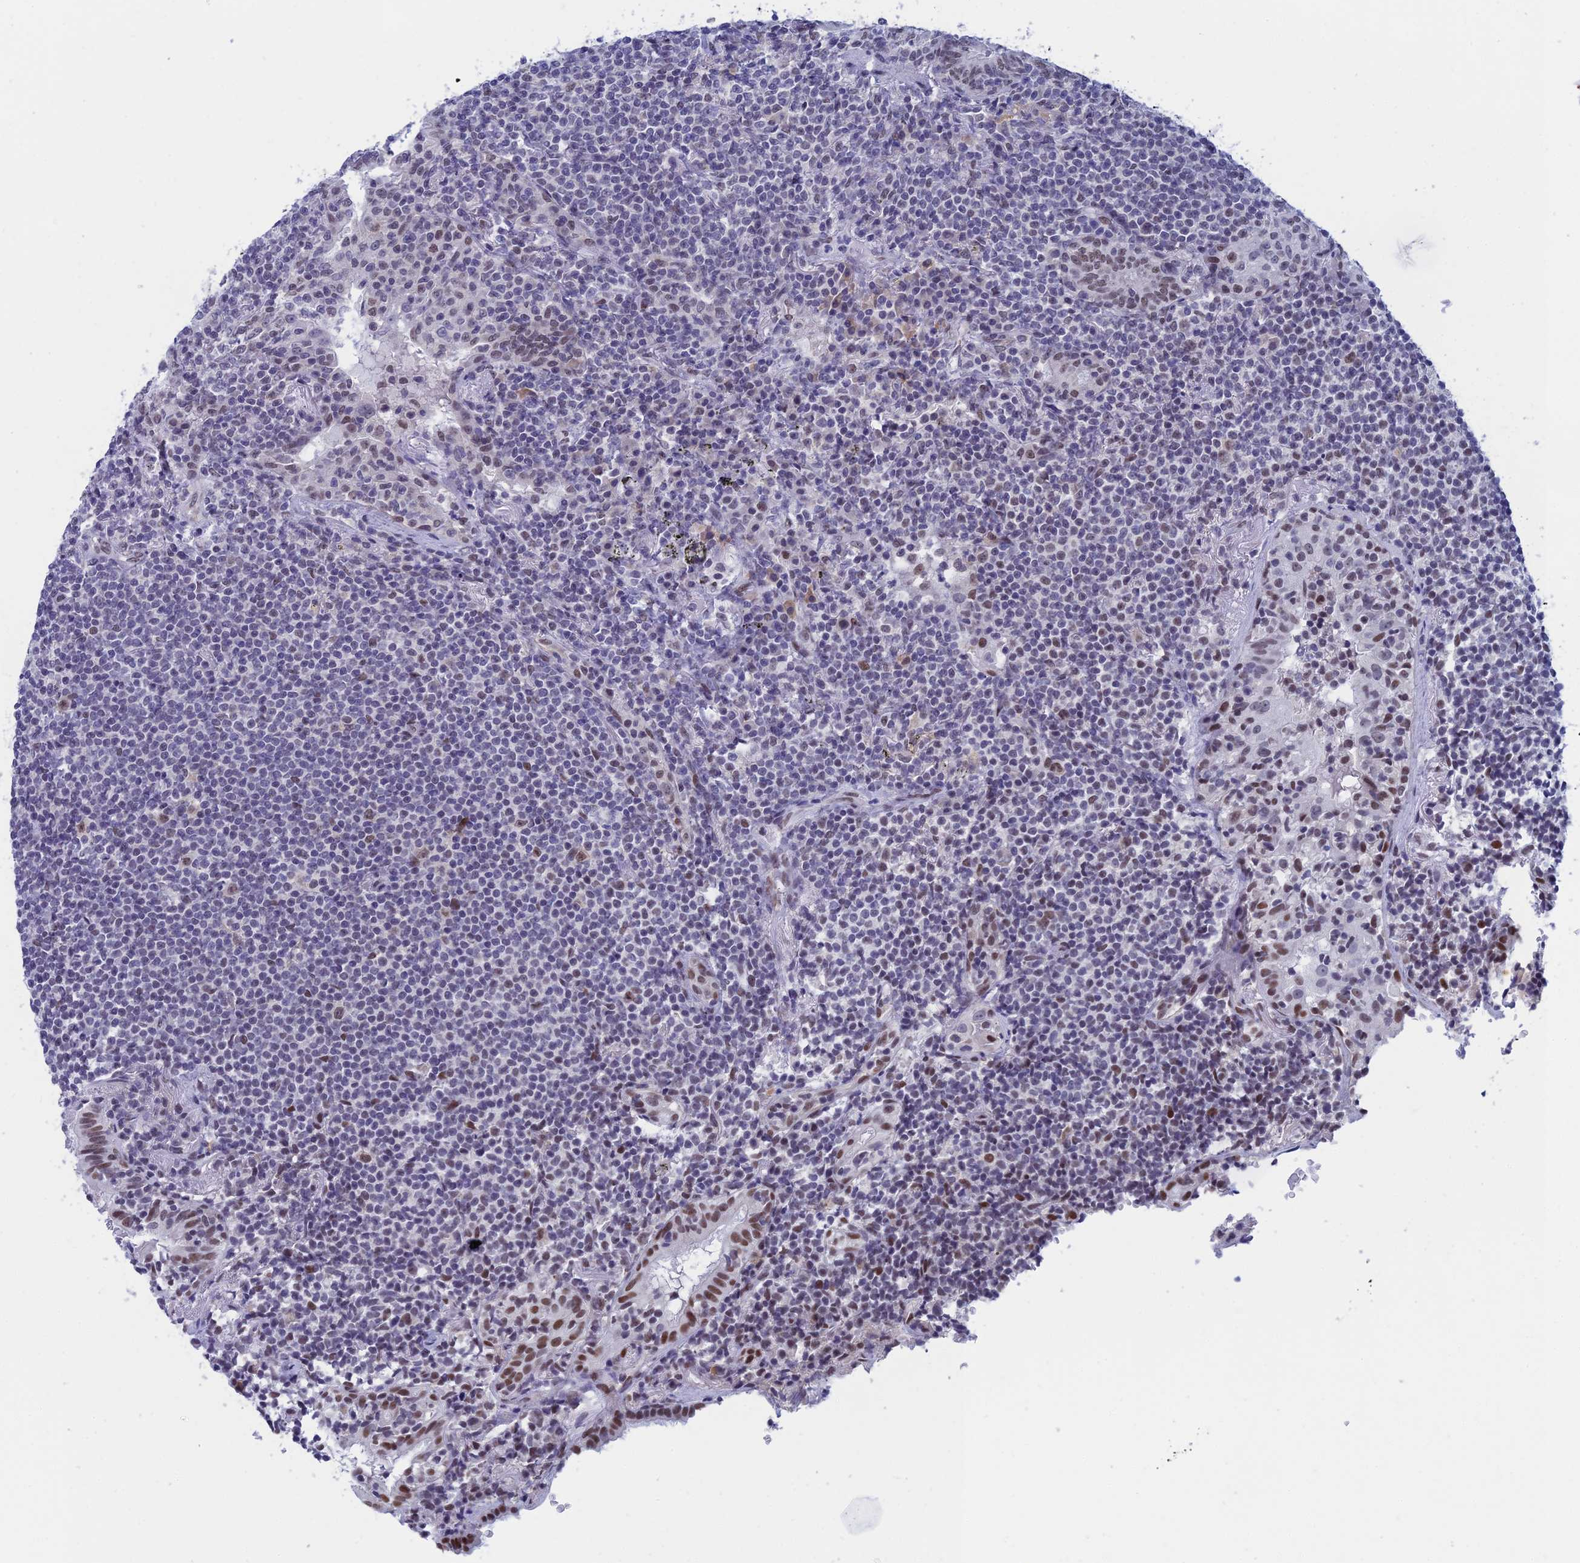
{"staining": {"intensity": "negative", "quantity": "none", "location": "none"}, "tissue": "lymphoma", "cell_type": "Tumor cells", "image_type": "cancer", "snomed": [{"axis": "morphology", "description": "Malignant lymphoma, non-Hodgkin's type, Low grade"}, {"axis": "topography", "description": "Lung"}], "caption": "The micrograph demonstrates no significant expression in tumor cells of lymphoma.", "gene": "NABP2", "patient": {"sex": "female", "age": 71}}